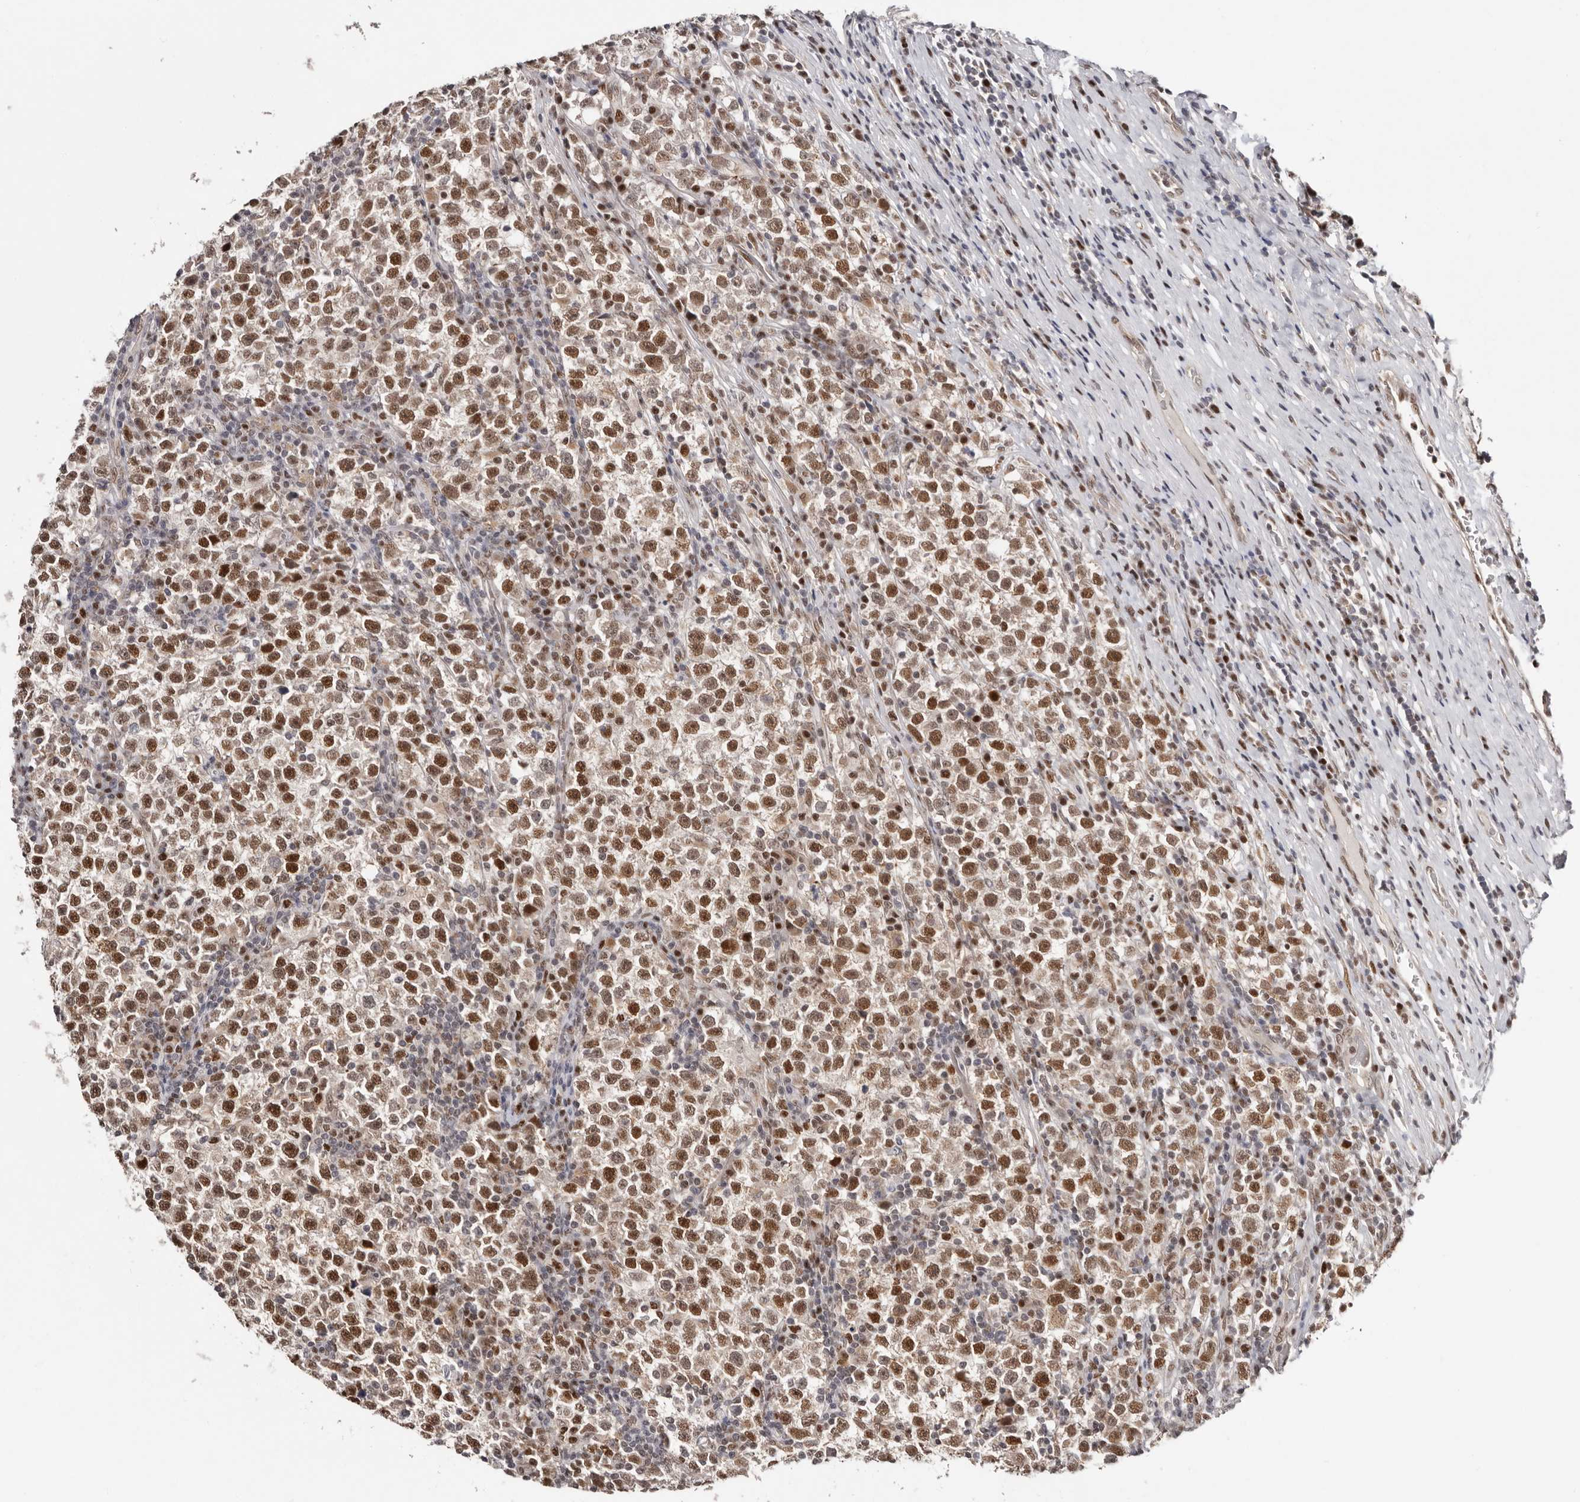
{"staining": {"intensity": "moderate", "quantity": ">75%", "location": "nuclear"}, "tissue": "testis cancer", "cell_type": "Tumor cells", "image_type": "cancer", "snomed": [{"axis": "morphology", "description": "Normal tissue, NOS"}, {"axis": "morphology", "description": "Seminoma, NOS"}, {"axis": "topography", "description": "Testis"}], "caption": "IHC of seminoma (testis) demonstrates medium levels of moderate nuclear staining in approximately >75% of tumor cells. (brown staining indicates protein expression, while blue staining denotes nuclei).", "gene": "SMAD7", "patient": {"sex": "male", "age": 43}}